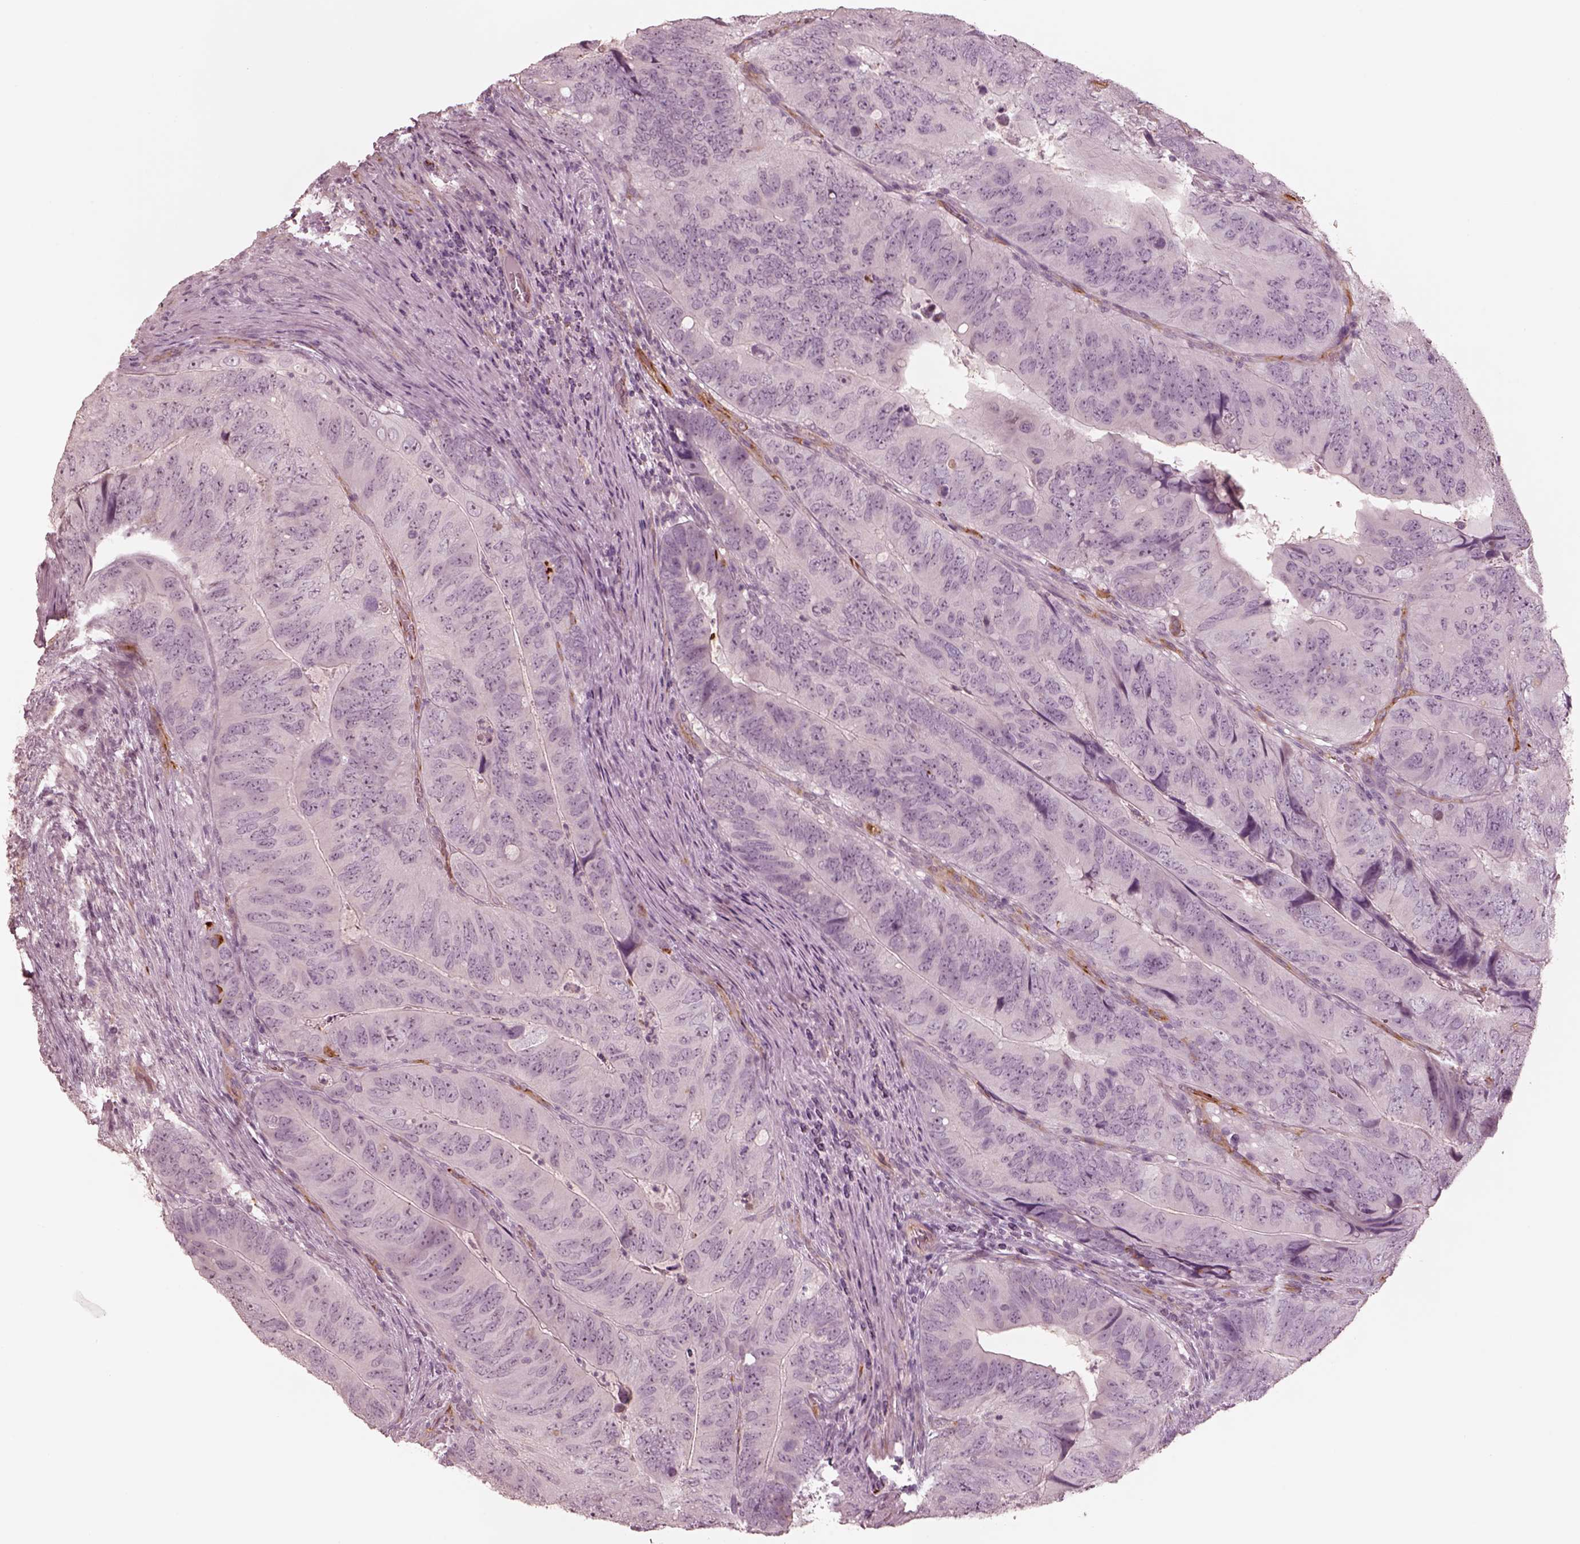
{"staining": {"intensity": "negative", "quantity": "none", "location": "none"}, "tissue": "colorectal cancer", "cell_type": "Tumor cells", "image_type": "cancer", "snomed": [{"axis": "morphology", "description": "Adenocarcinoma, NOS"}, {"axis": "topography", "description": "Colon"}], "caption": "Colorectal cancer (adenocarcinoma) was stained to show a protein in brown. There is no significant expression in tumor cells.", "gene": "DNAAF9", "patient": {"sex": "male", "age": 79}}